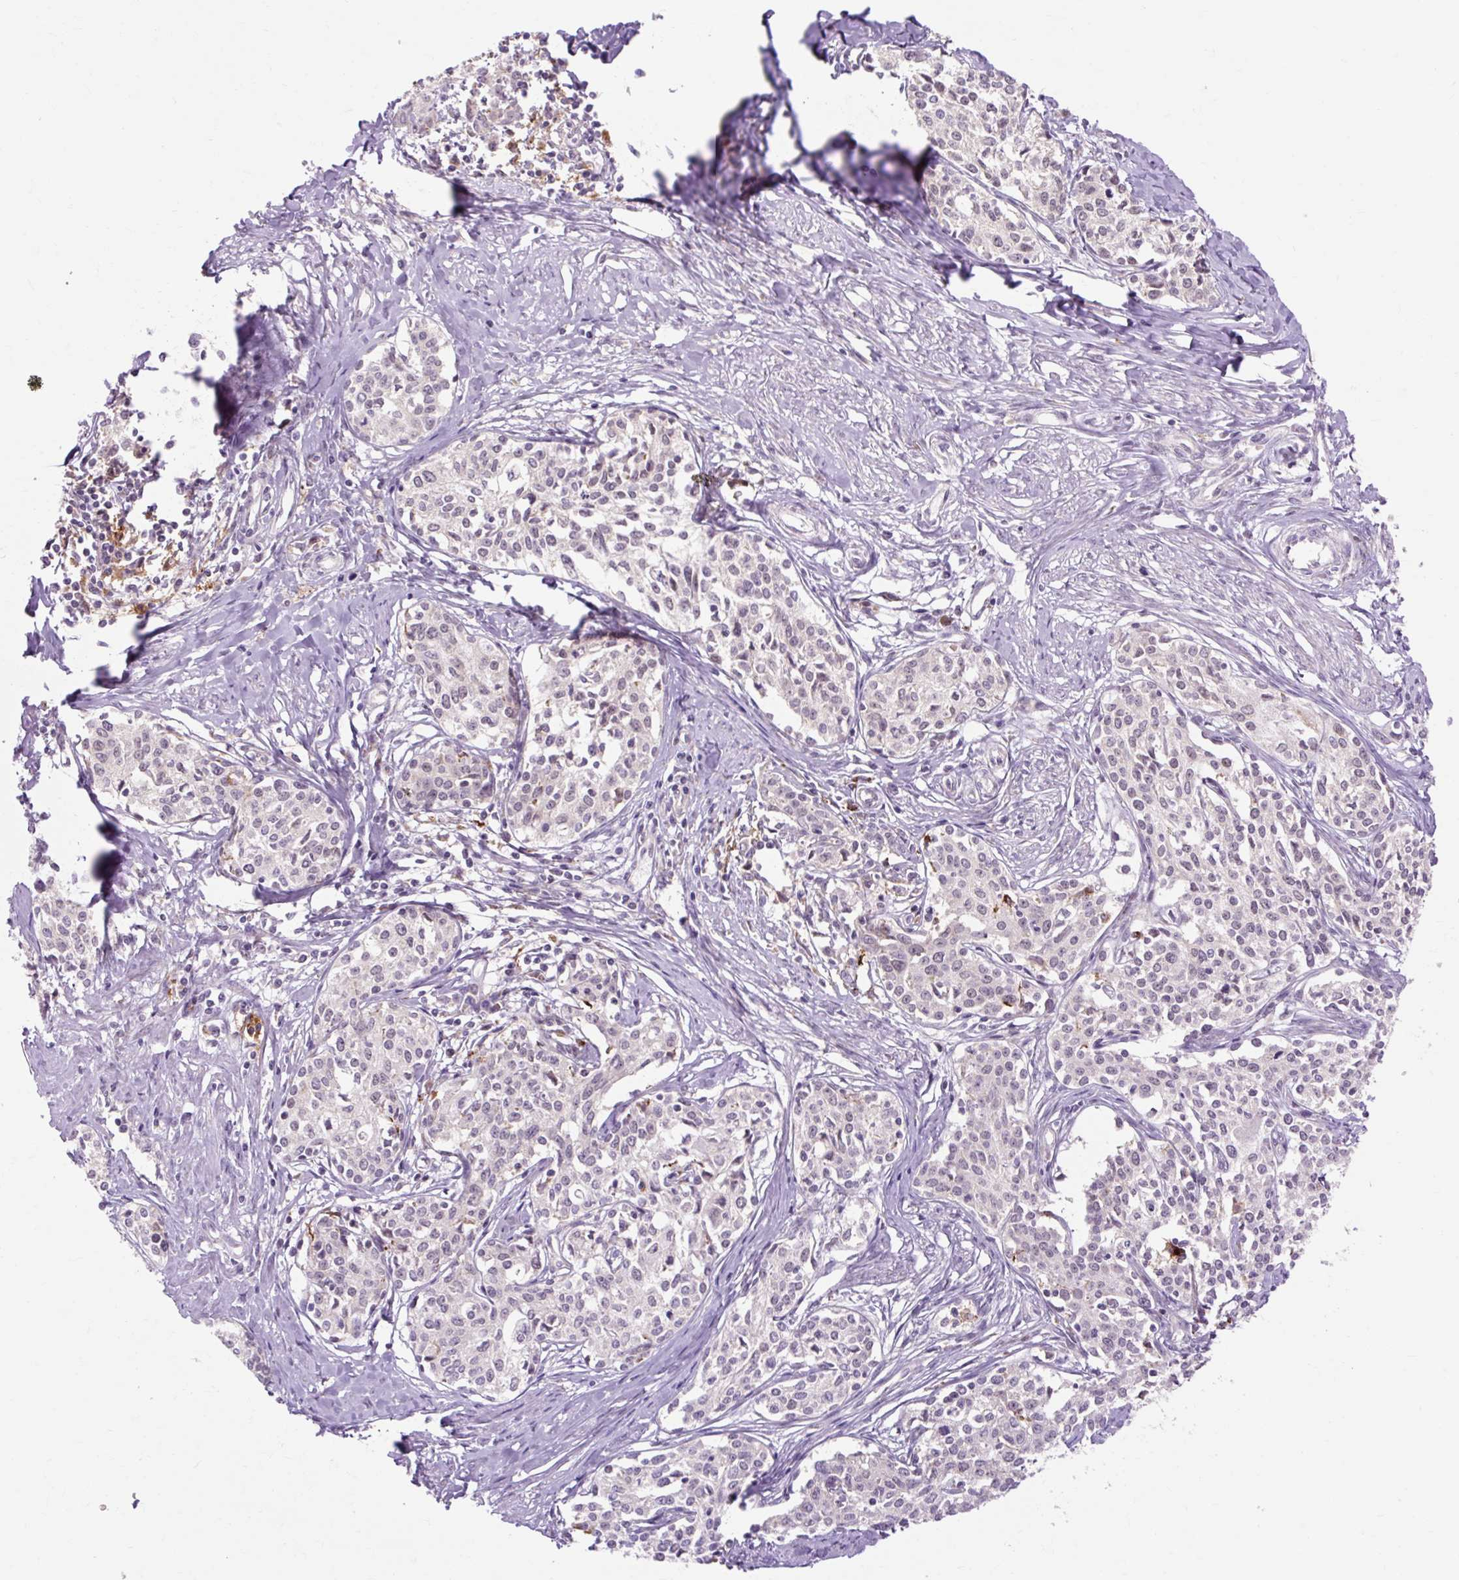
{"staining": {"intensity": "weak", "quantity": "<25%", "location": "cytoplasmic/membranous,nuclear"}, "tissue": "cervical cancer", "cell_type": "Tumor cells", "image_type": "cancer", "snomed": [{"axis": "morphology", "description": "Squamous cell carcinoma, NOS"}, {"axis": "morphology", "description": "Adenocarcinoma, NOS"}, {"axis": "topography", "description": "Cervix"}], "caption": "A micrograph of human cervical squamous cell carcinoma is negative for staining in tumor cells.", "gene": "GEMIN2", "patient": {"sex": "female", "age": 52}}